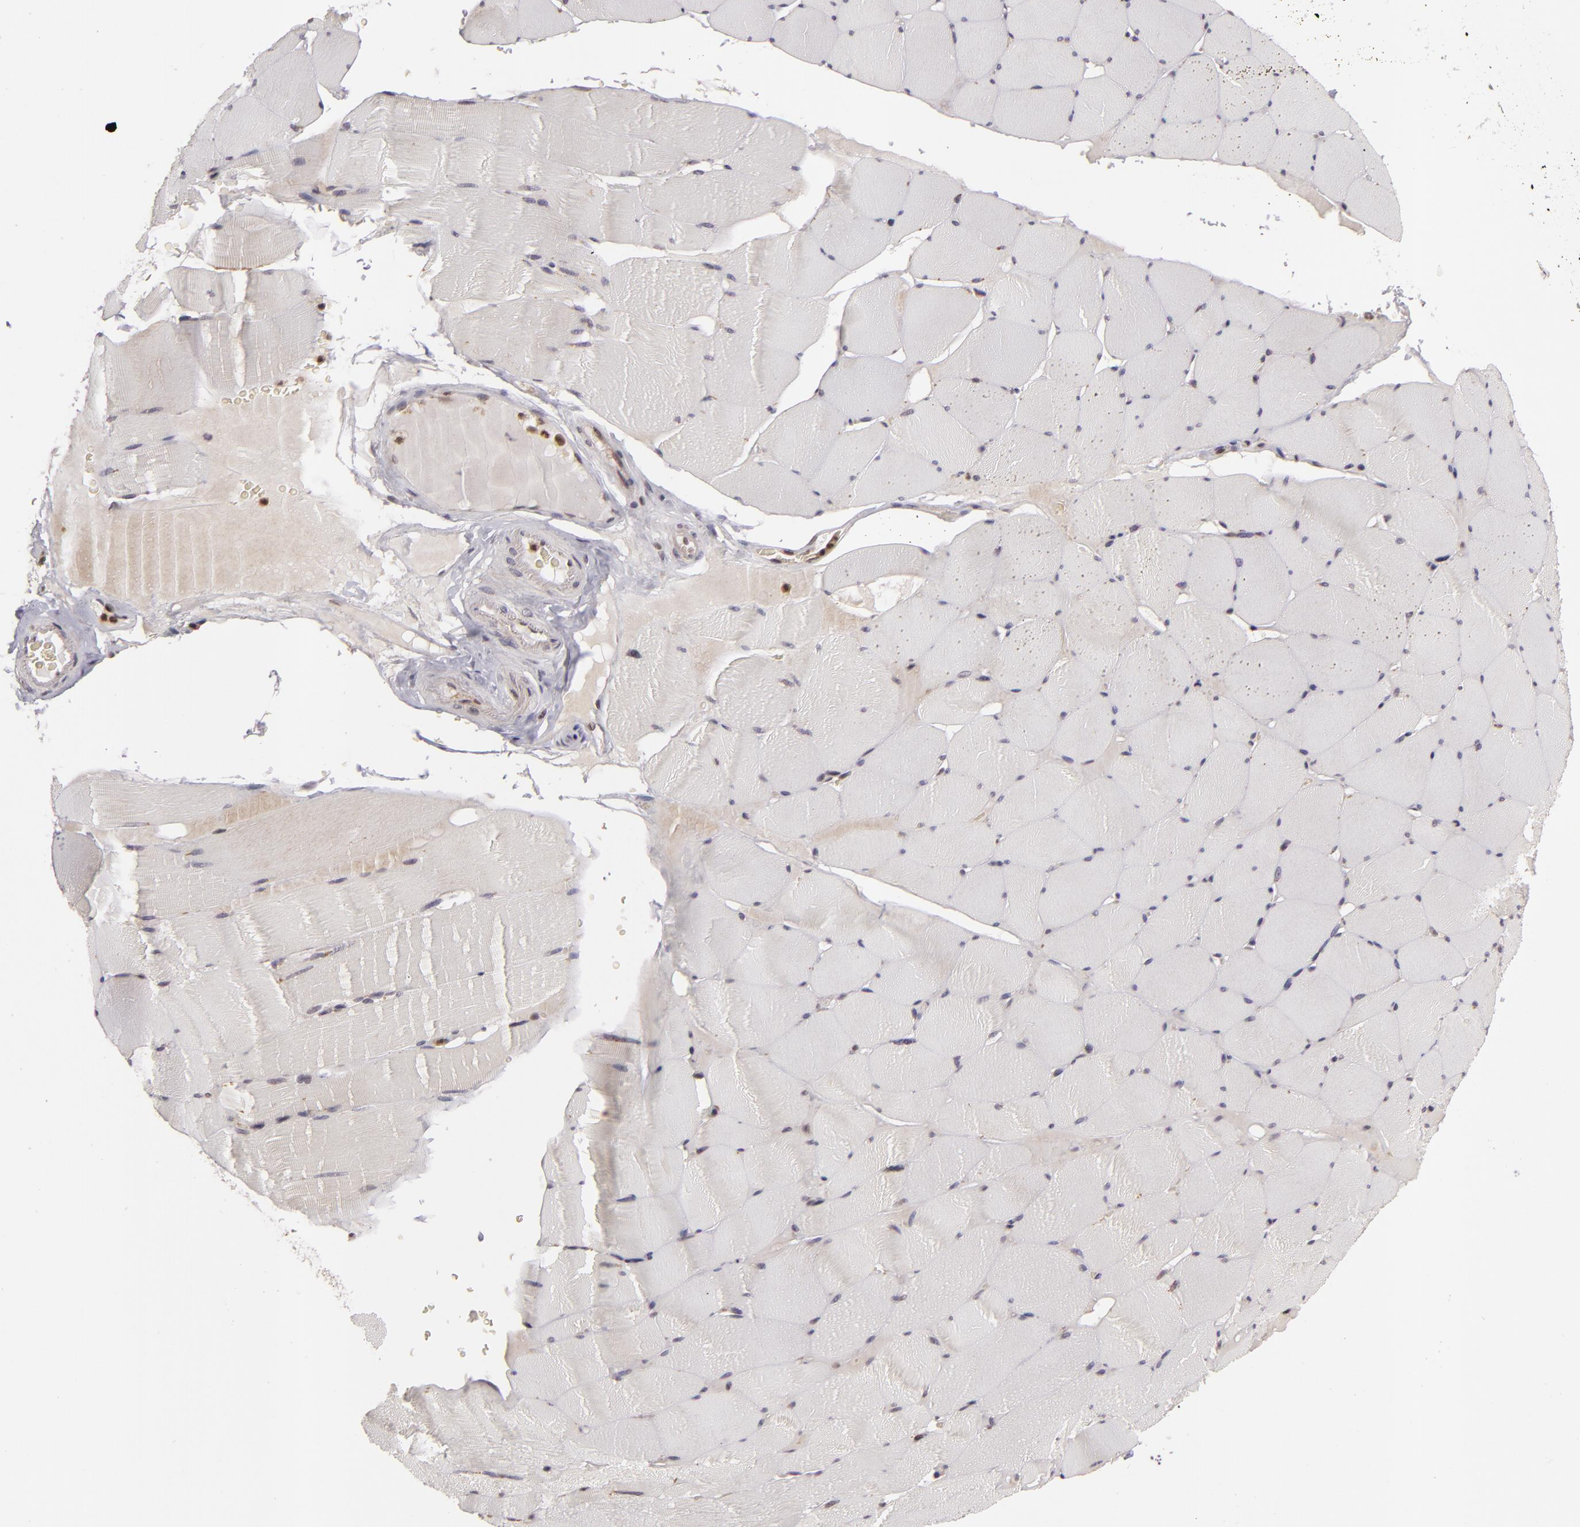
{"staining": {"intensity": "negative", "quantity": "none", "location": "none"}, "tissue": "skeletal muscle", "cell_type": "Myocytes", "image_type": "normal", "snomed": [{"axis": "morphology", "description": "Normal tissue, NOS"}, {"axis": "topography", "description": "Skeletal muscle"}], "caption": "This is a micrograph of IHC staining of normal skeletal muscle, which shows no positivity in myocytes.", "gene": "ZBTB33", "patient": {"sex": "male", "age": 62}}